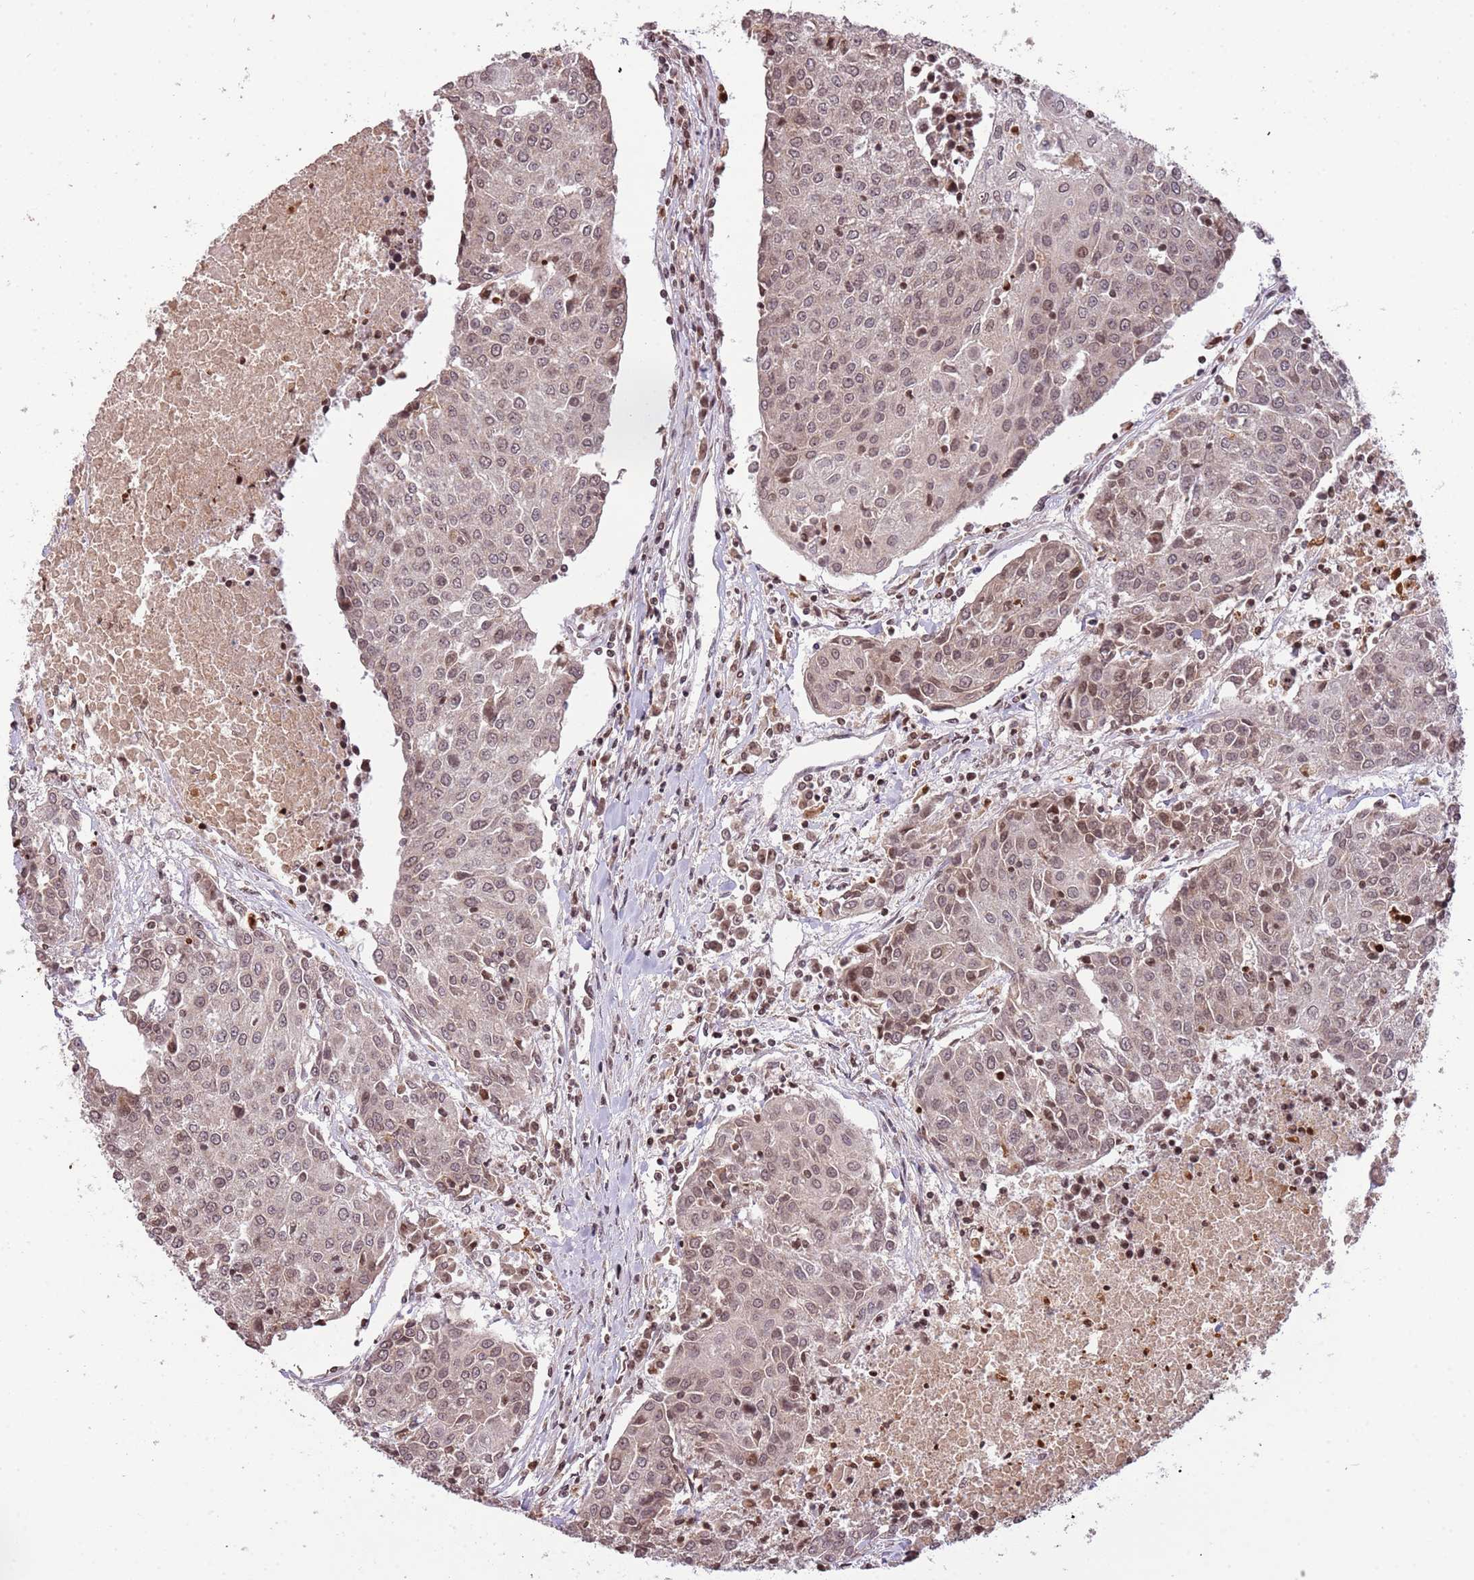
{"staining": {"intensity": "weak", "quantity": ">75%", "location": "nuclear"}, "tissue": "urothelial cancer", "cell_type": "Tumor cells", "image_type": "cancer", "snomed": [{"axis": "morphology", "description": "Urothelial carcinoma, High grade"}, {"axis": "topography", "description": "Urinary bladder"}], "caption": "A photomicrograph of human urothelial cancer stained for a protein reveals weak nuclear brown staining in tumor cells.", "gene": "SAMSN1", "patient": {"sex": "female", "age": 85}}